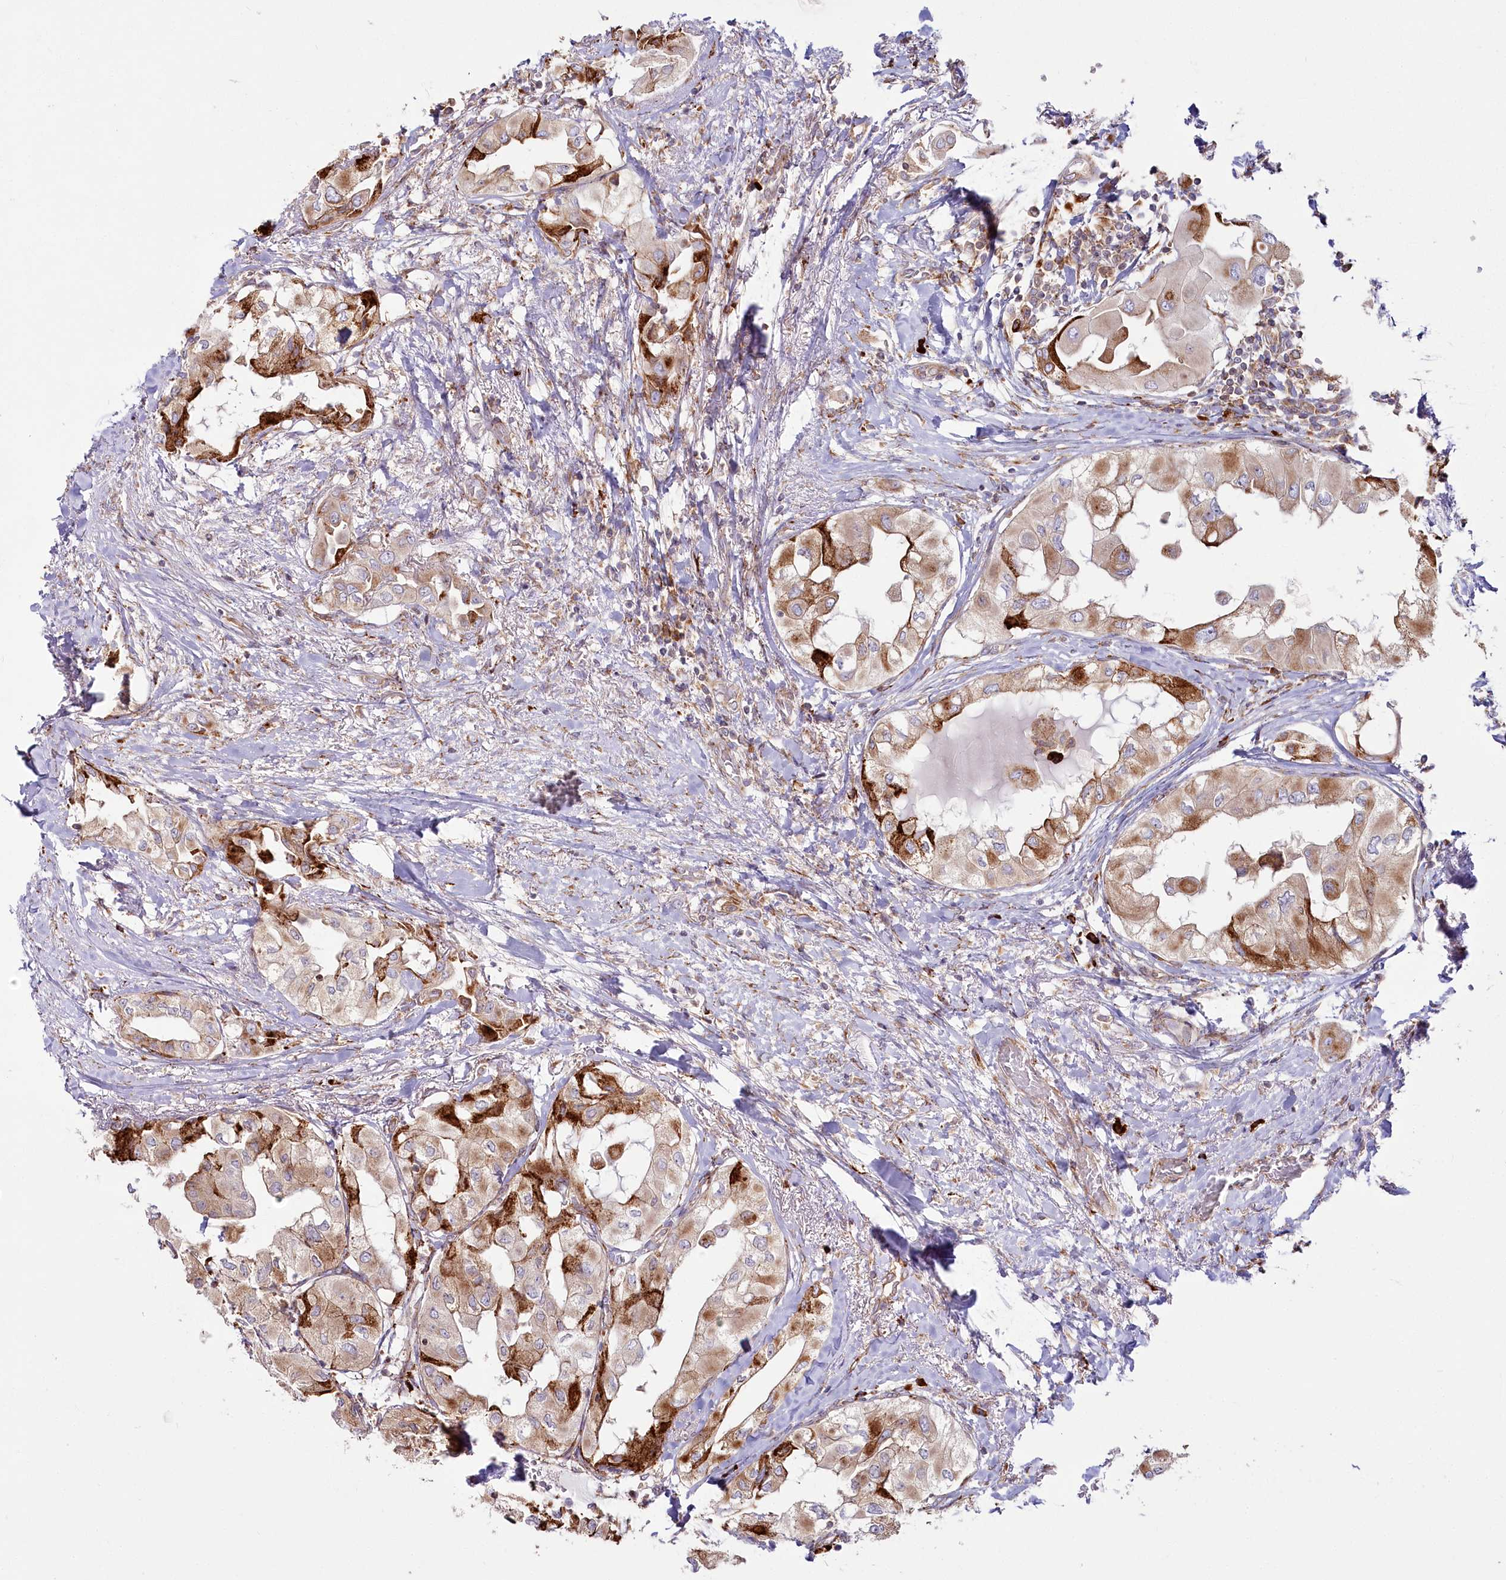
{"staining": {"intensity": "moderate", "quantity": ">75%", "location": "cytoplasmic/membranous"}, "tissue": "thyroid cancer", "cell_type": "Tumor cells", "image_type": "cancer", "snomed": [{"axis": "morphology", "description": "Papillary adenocarcinoma, NOS"}, {"axis": "topography", "description": "Thyroid gland"}], "caption": "Immunohistochemical staining of papillary adenocarcinoma (thyroid) demonstrates medium levels of moderate cytoplasmic/membranous protein positivity in about >75% of tumor cells. (DAB (3,3'-diaminobenzidine) = brown stain, brightfield microscopy at high magnification).", "gene": "POGLUT1", "patient": {"sex": "female", "age": 59}}